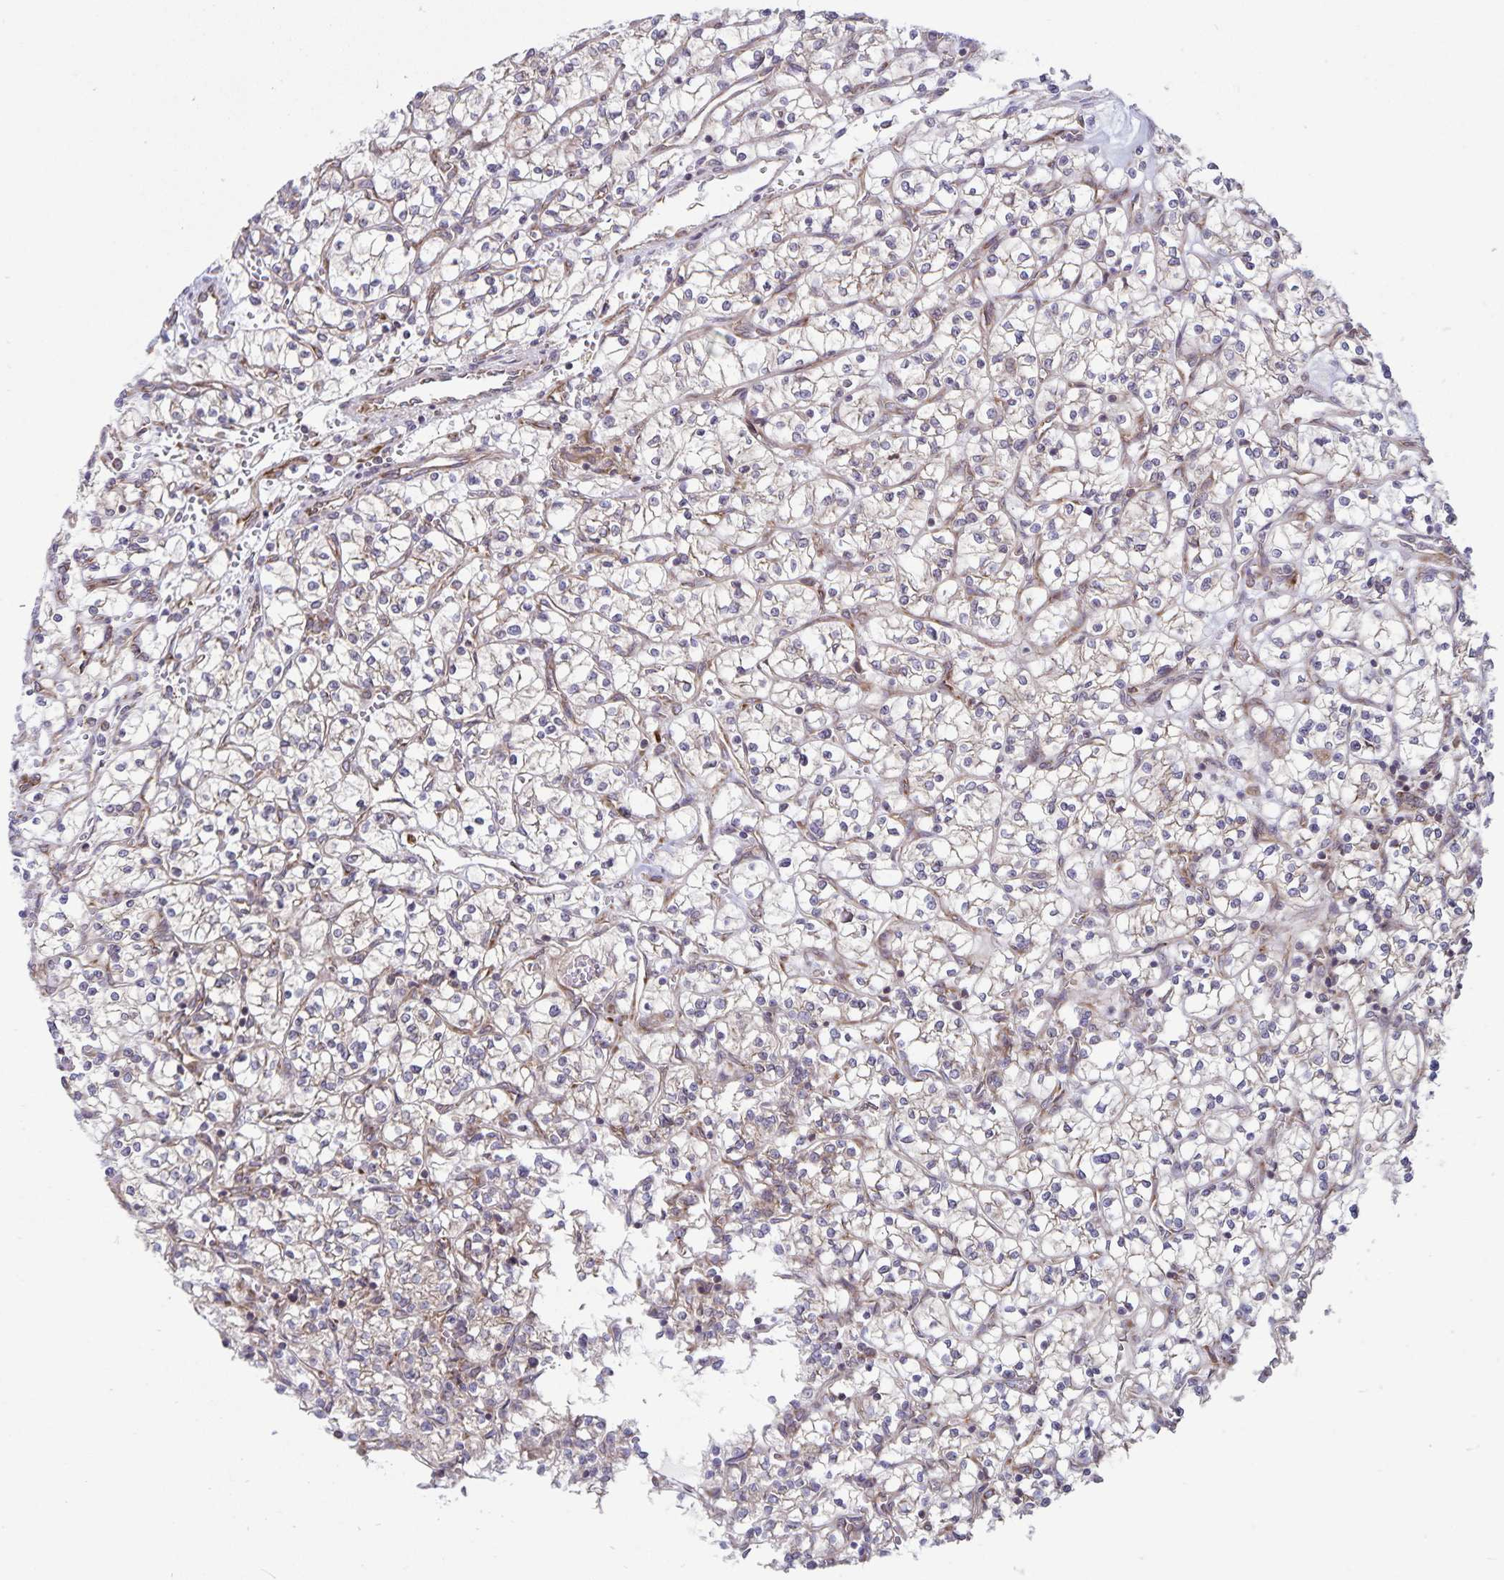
{"staining": {"intensity": "weak", "quantity": "<25%", "location": "cytoplasmic/membranous"}, "tissue": "renal cancer", "cell_type": "Tumor cells", "image_type": "cancer", "snomed": [{"axis": "morphology", "description": "Adenocarcinoma, NOS"}, {"axis": "topography", "description": "Kidney"}], "caption": "Immunohistochemical staining of renal adenocarcinoma displays no significant staining in tumor cells.", "gene": "SEC62", "patient": {"sex": "female", "age": 64}}